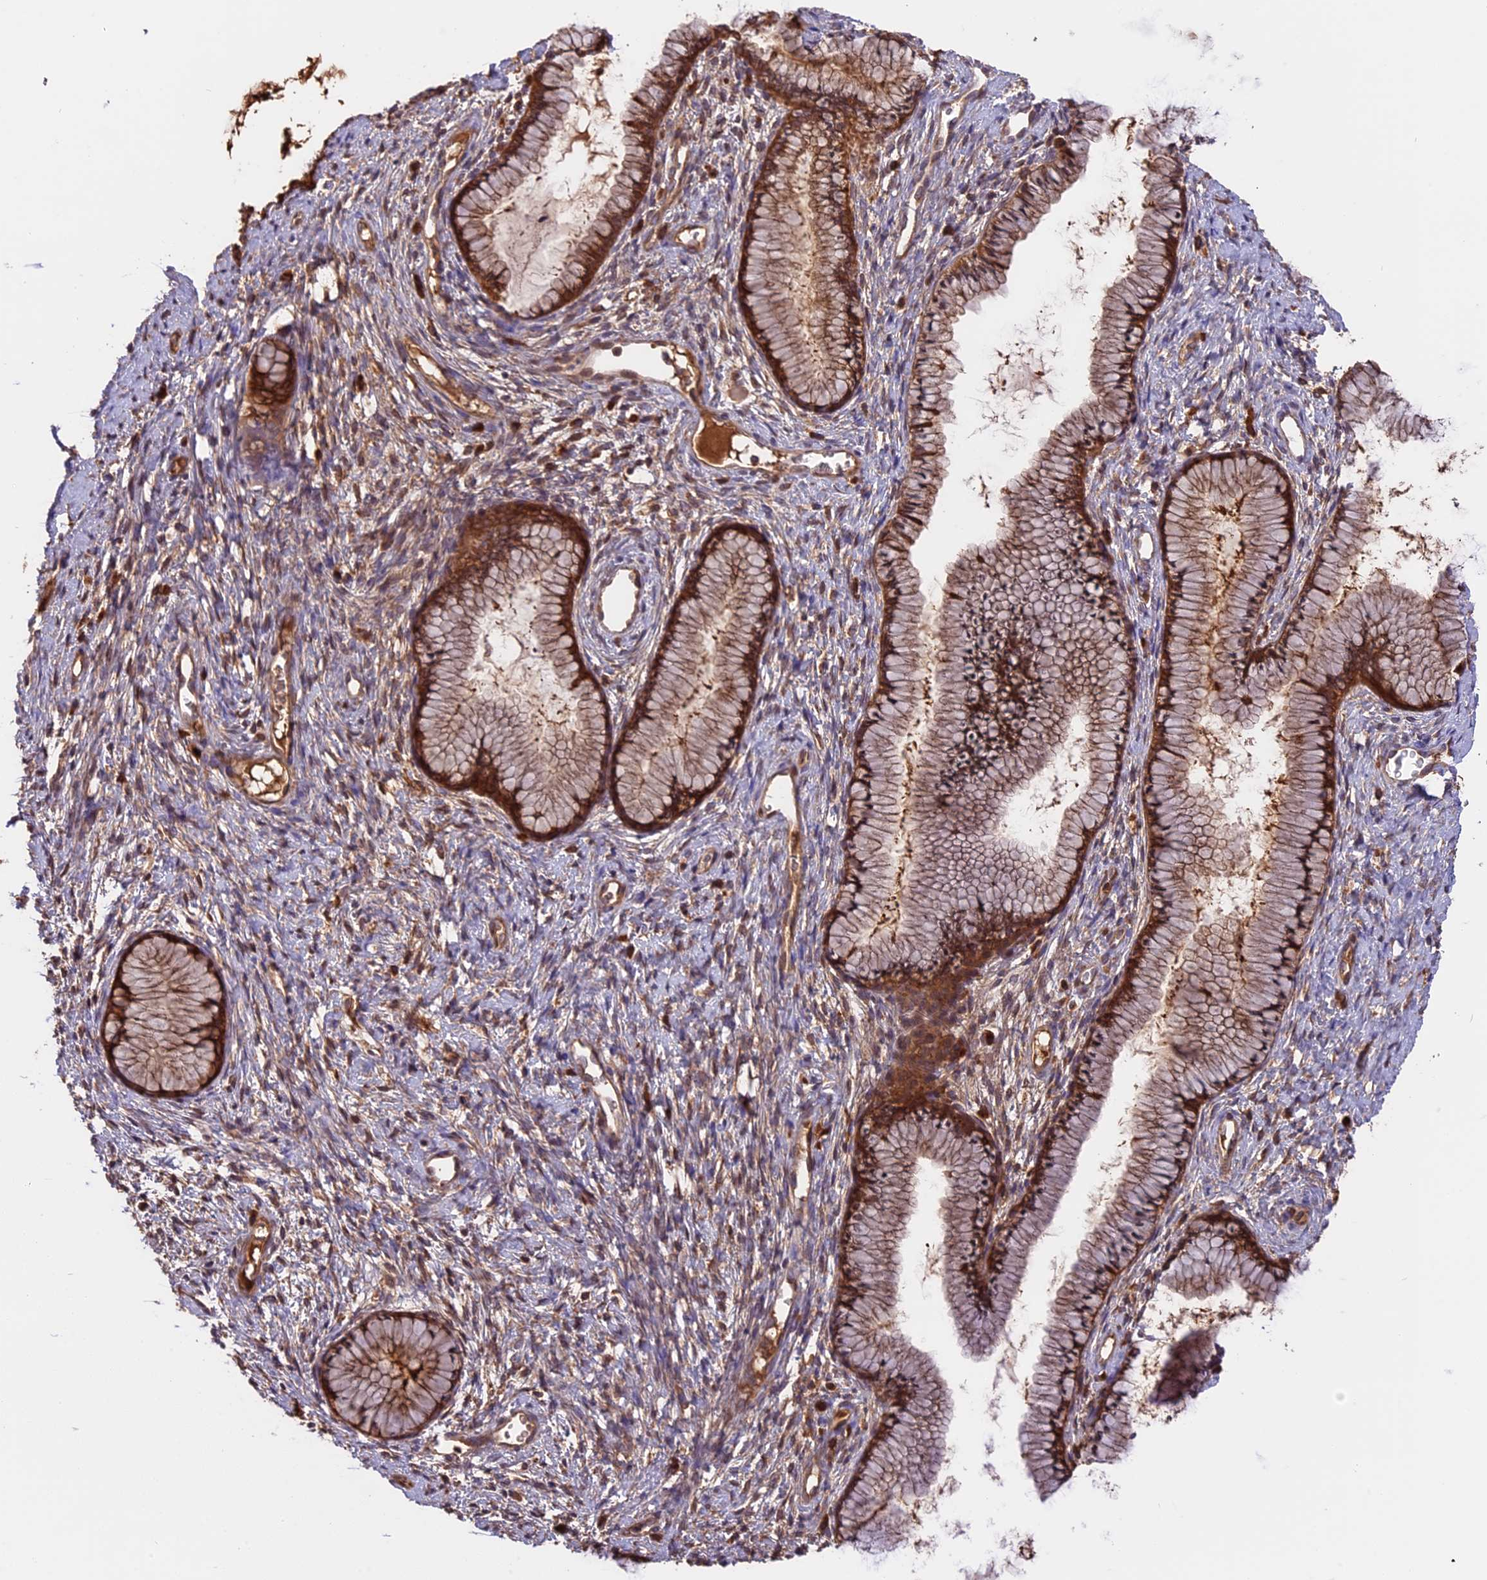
{"staining": {"intensity": "strong", "quantity": ">75%", "location": "cytoplasmic/membranous"}, "tissue": "cervix", "cell_type": "Glandular cells", "image_type": "normal", "snomed": [{"axis": "morphology", "description": "Normal tissue, NOS"}, {"axis": "topography", "description": "Cervix"}], "caption": "Strong cytoplasmic/membranous expression for a protein is appreciated in about >75% of glandular cells of benign cervix using immunohistochemistry (IHC).", "gene": "SETD6", "patient": {"sex": "female", "age": 42}}